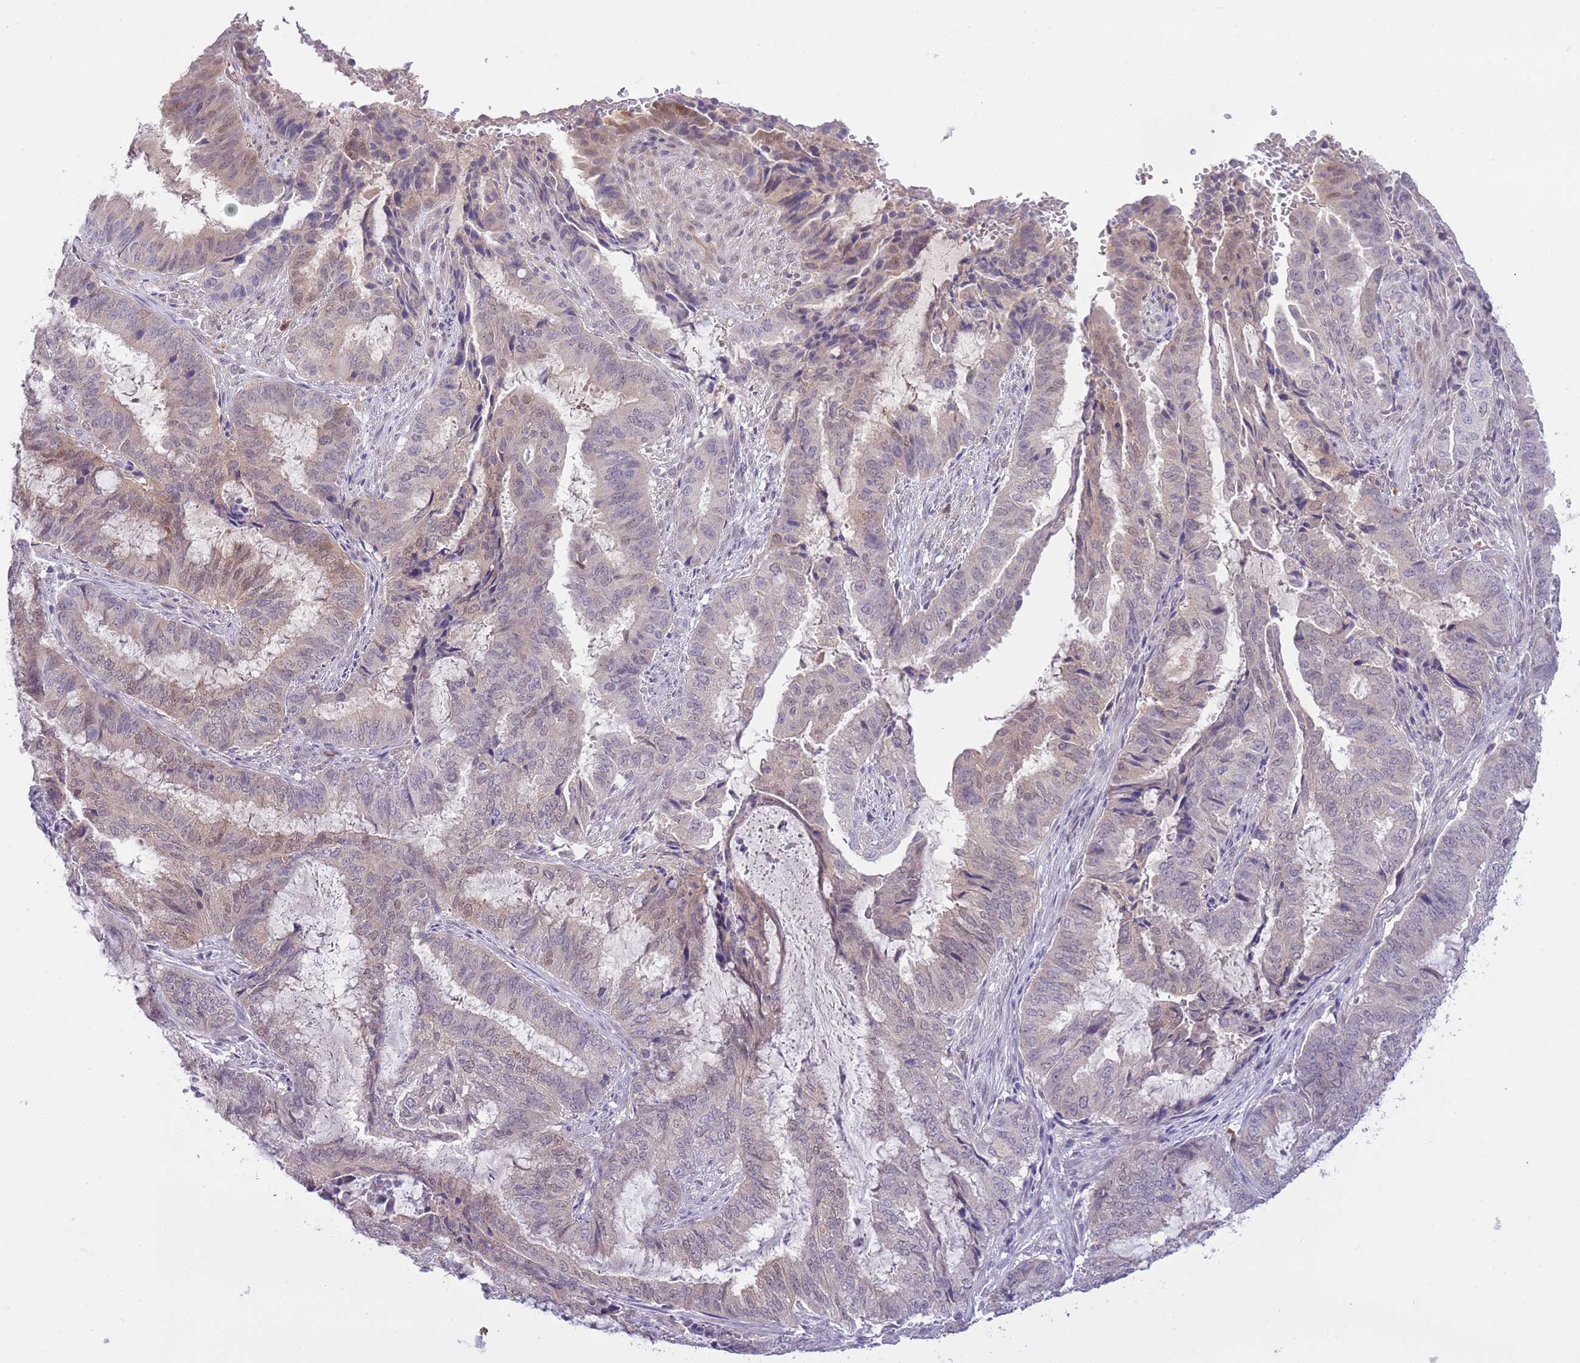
{"staining": {"intensity": "weak", "quantity": "<25%", "location": "cytoplasmic/membranous"}, "tissue": "endometrial cancer", "cell_type": "Tumor cells", "image_type": "cancer", "snomed": [{"axis": "morphology", "description": "Adenocarcinoma, NOS"}, {"axis": "topography", "description": "Endometrium"}], "caption": "Immunohistochemical staining of endometrial adenocarcinoma reveals no significant expression in tumor cells.", "gene": "GALK2", "patient": {"sex": "female", "age": 51}}